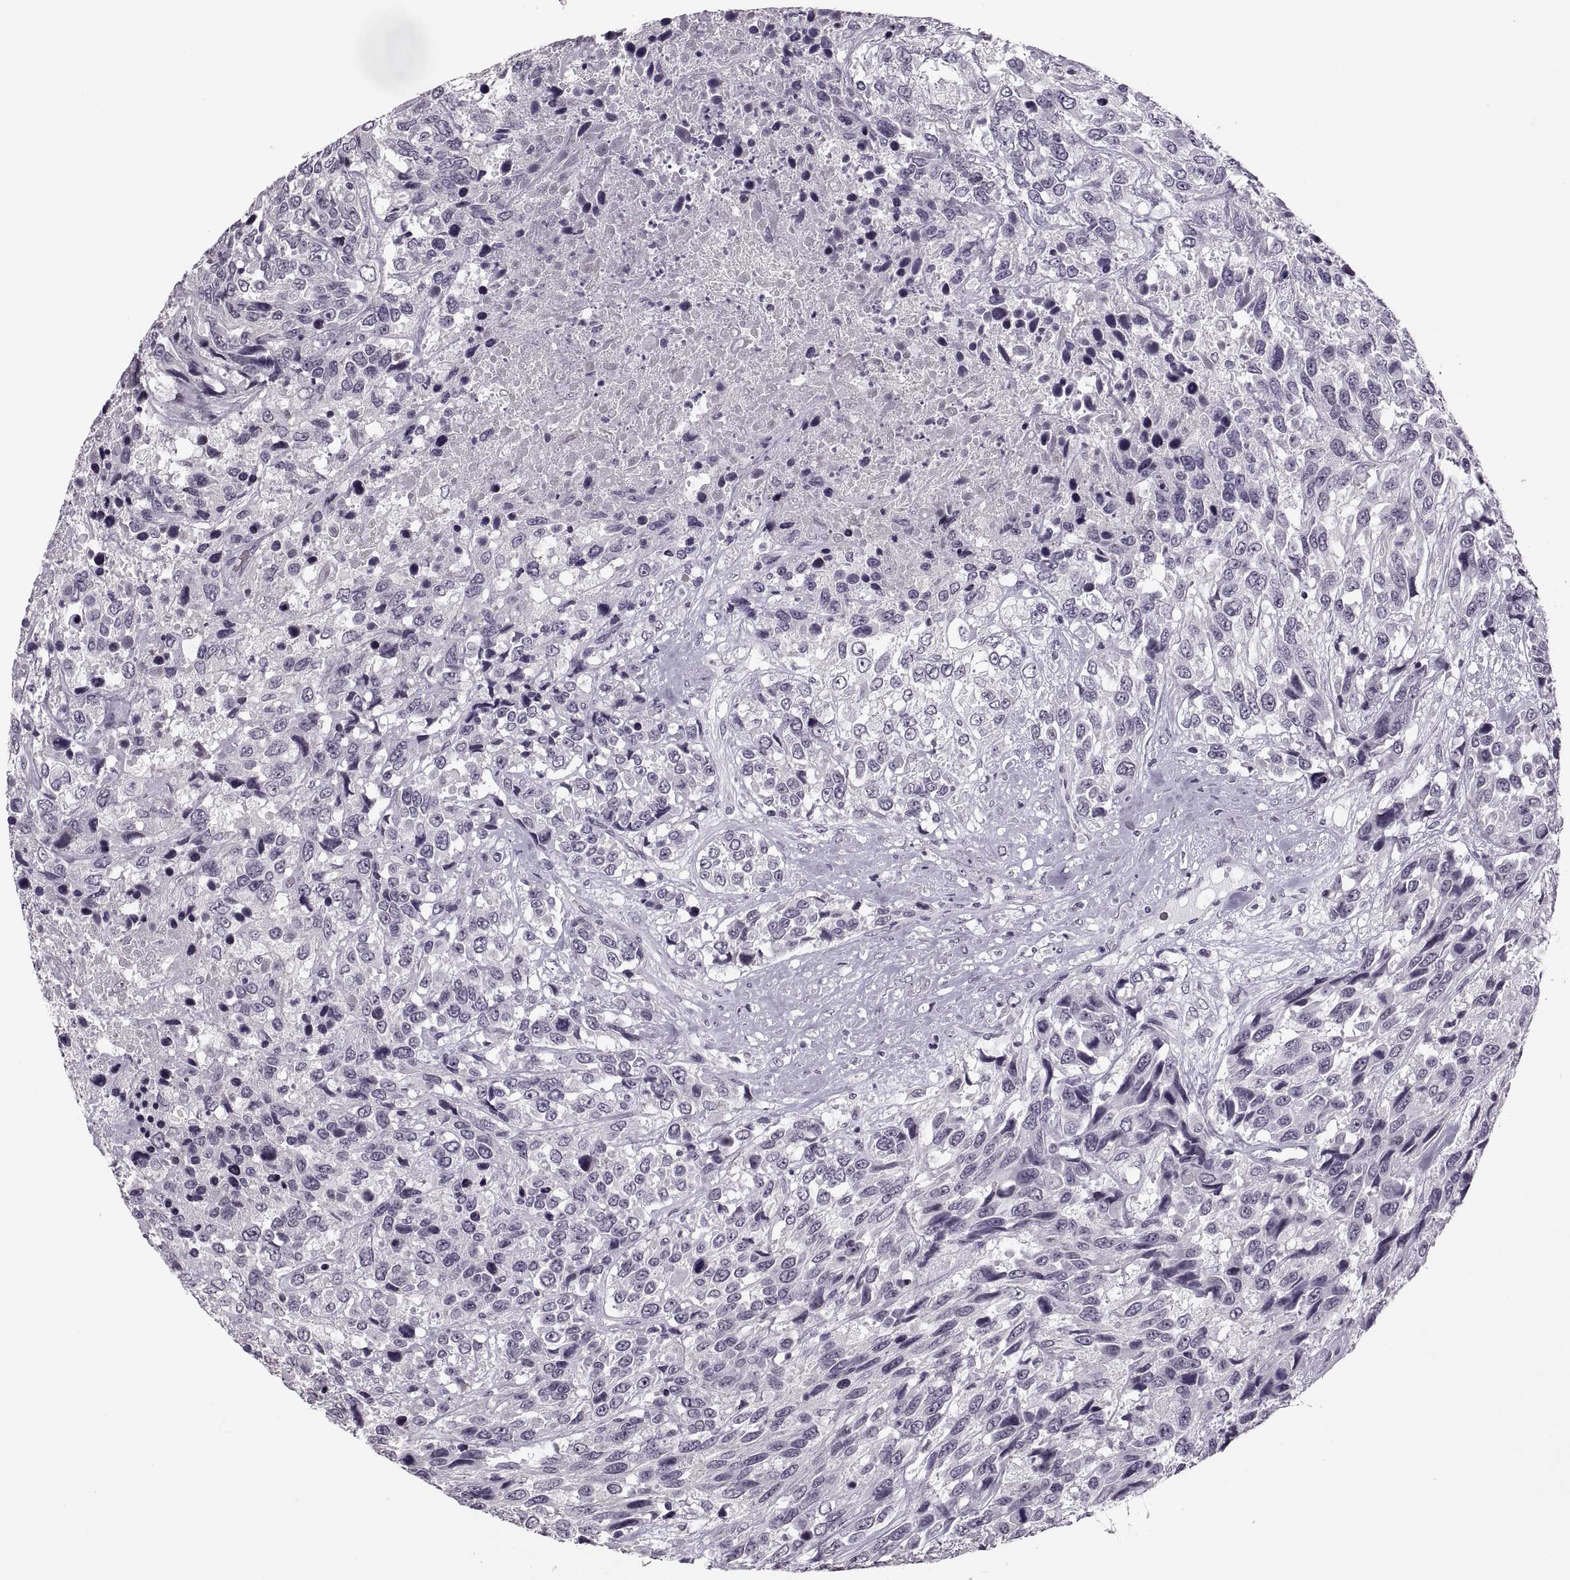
{"staining": {"intensity": "negative", "quantity": "none", "location": "none"}, "tissue": "urothelial cancer", "cell_type": "Tumor cells", "image_type": "cancer", "snomed": [{"axis": "morphology", "description": "Urothelial carcinoma, High grade"}, {"axis": "topography", "description": "Urinary bladder"}], "caption": "Urothelial cancer stained for a protein using immunohistochemistry shows no staining tumor cells.", "gene": "PAGE5", "patient": {"sex": "female", "age": 70}}